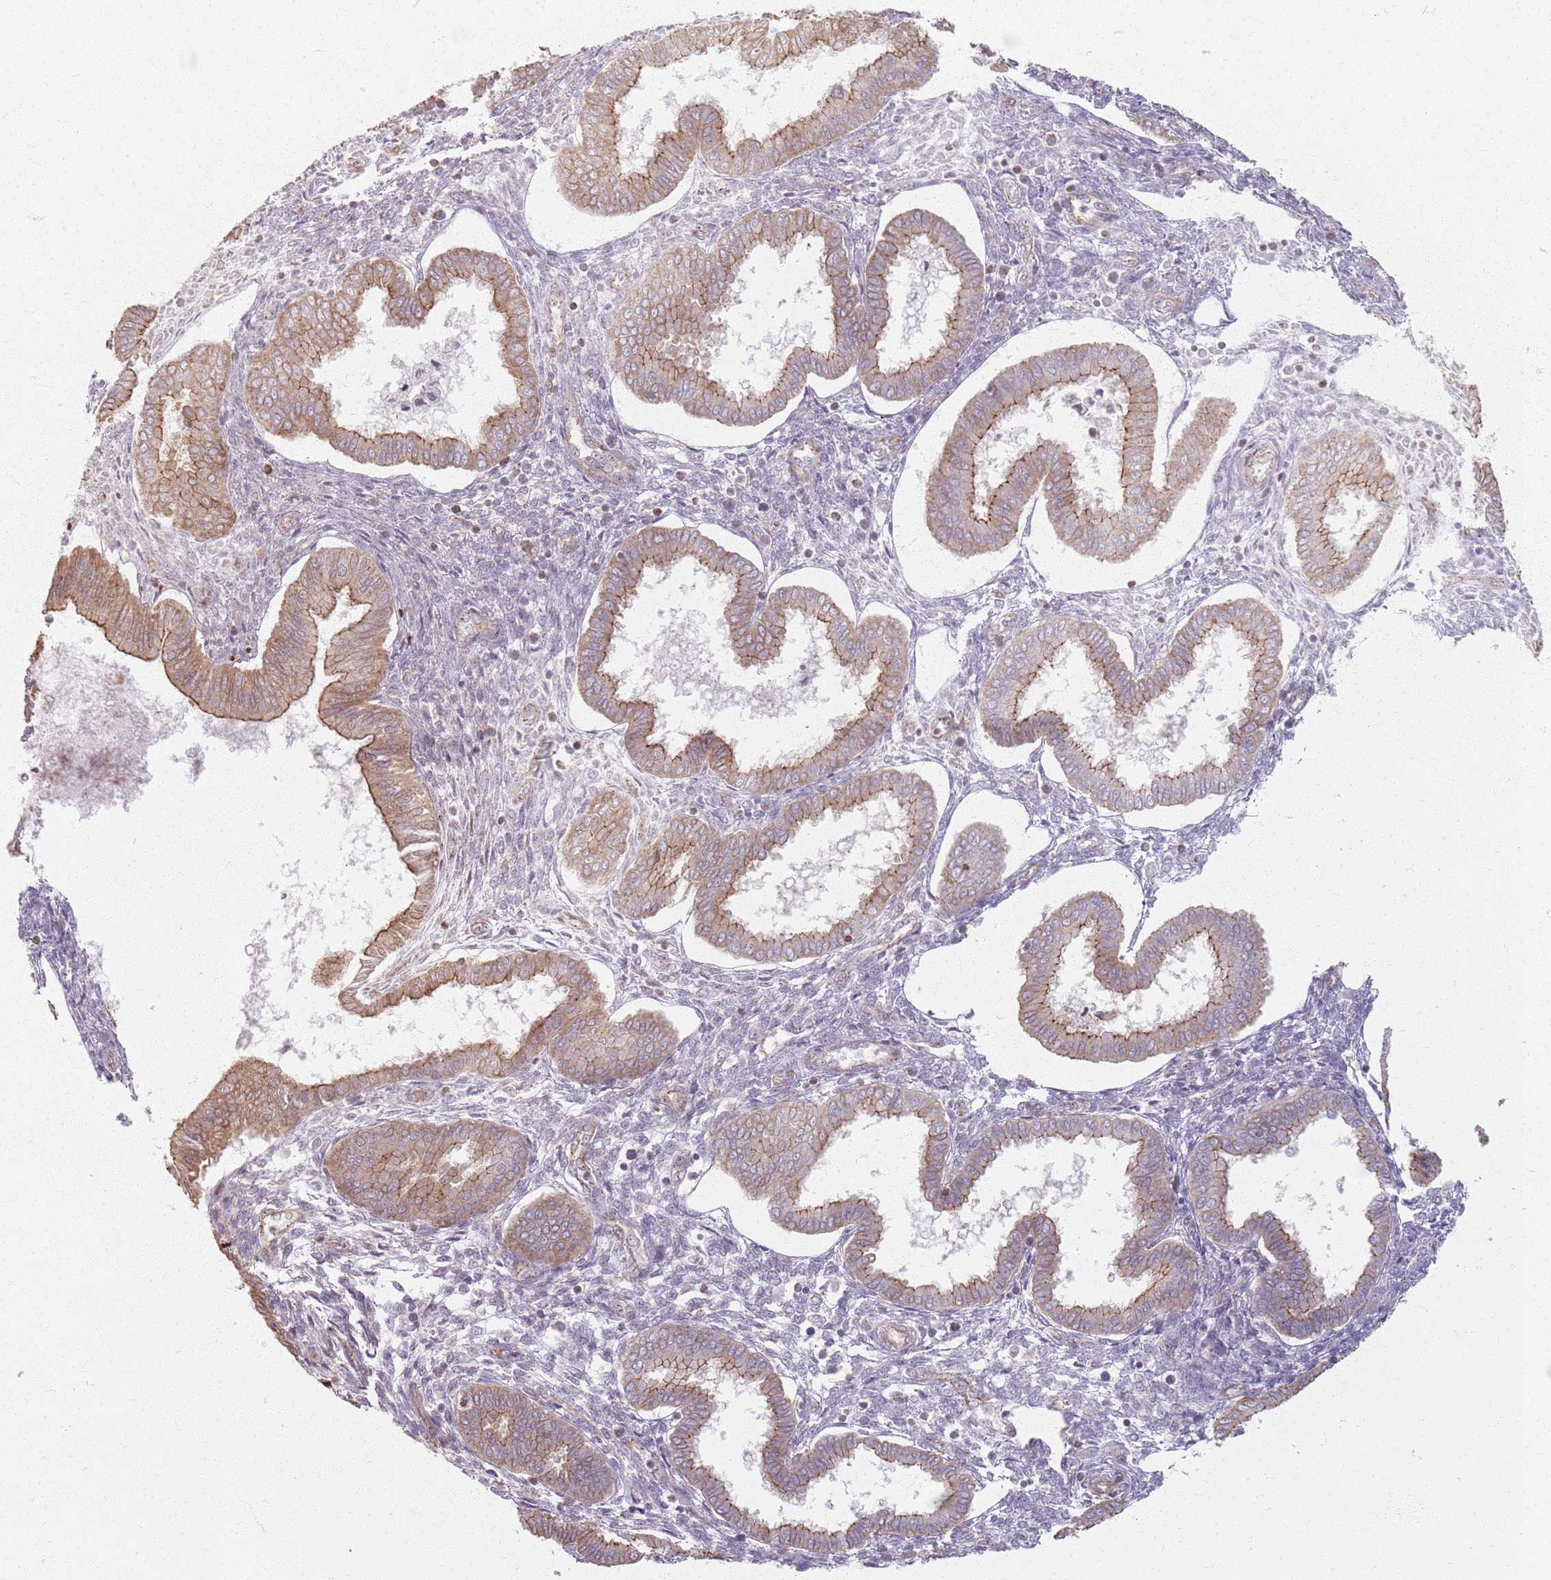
{"staining": {"intensity": "negative", "quantity": "none", "location": "none"}, "tissue": "endometrium", "cell_type": "Cells in endometrial stroma", "image_type": "normal", "snomed": [{"axis": "morphology", "description": "Normal tissue, NOS"}, {"axis": "topography", "description": "Endometrium"}], "caption": "This is a photomicrograph of immunohistochemistry staining of unremarkable endometrium, which shows no expression in cells in endometrial stroma.", "gene": "KCNA5", "patient": {"sex": "female", "age": 24}}